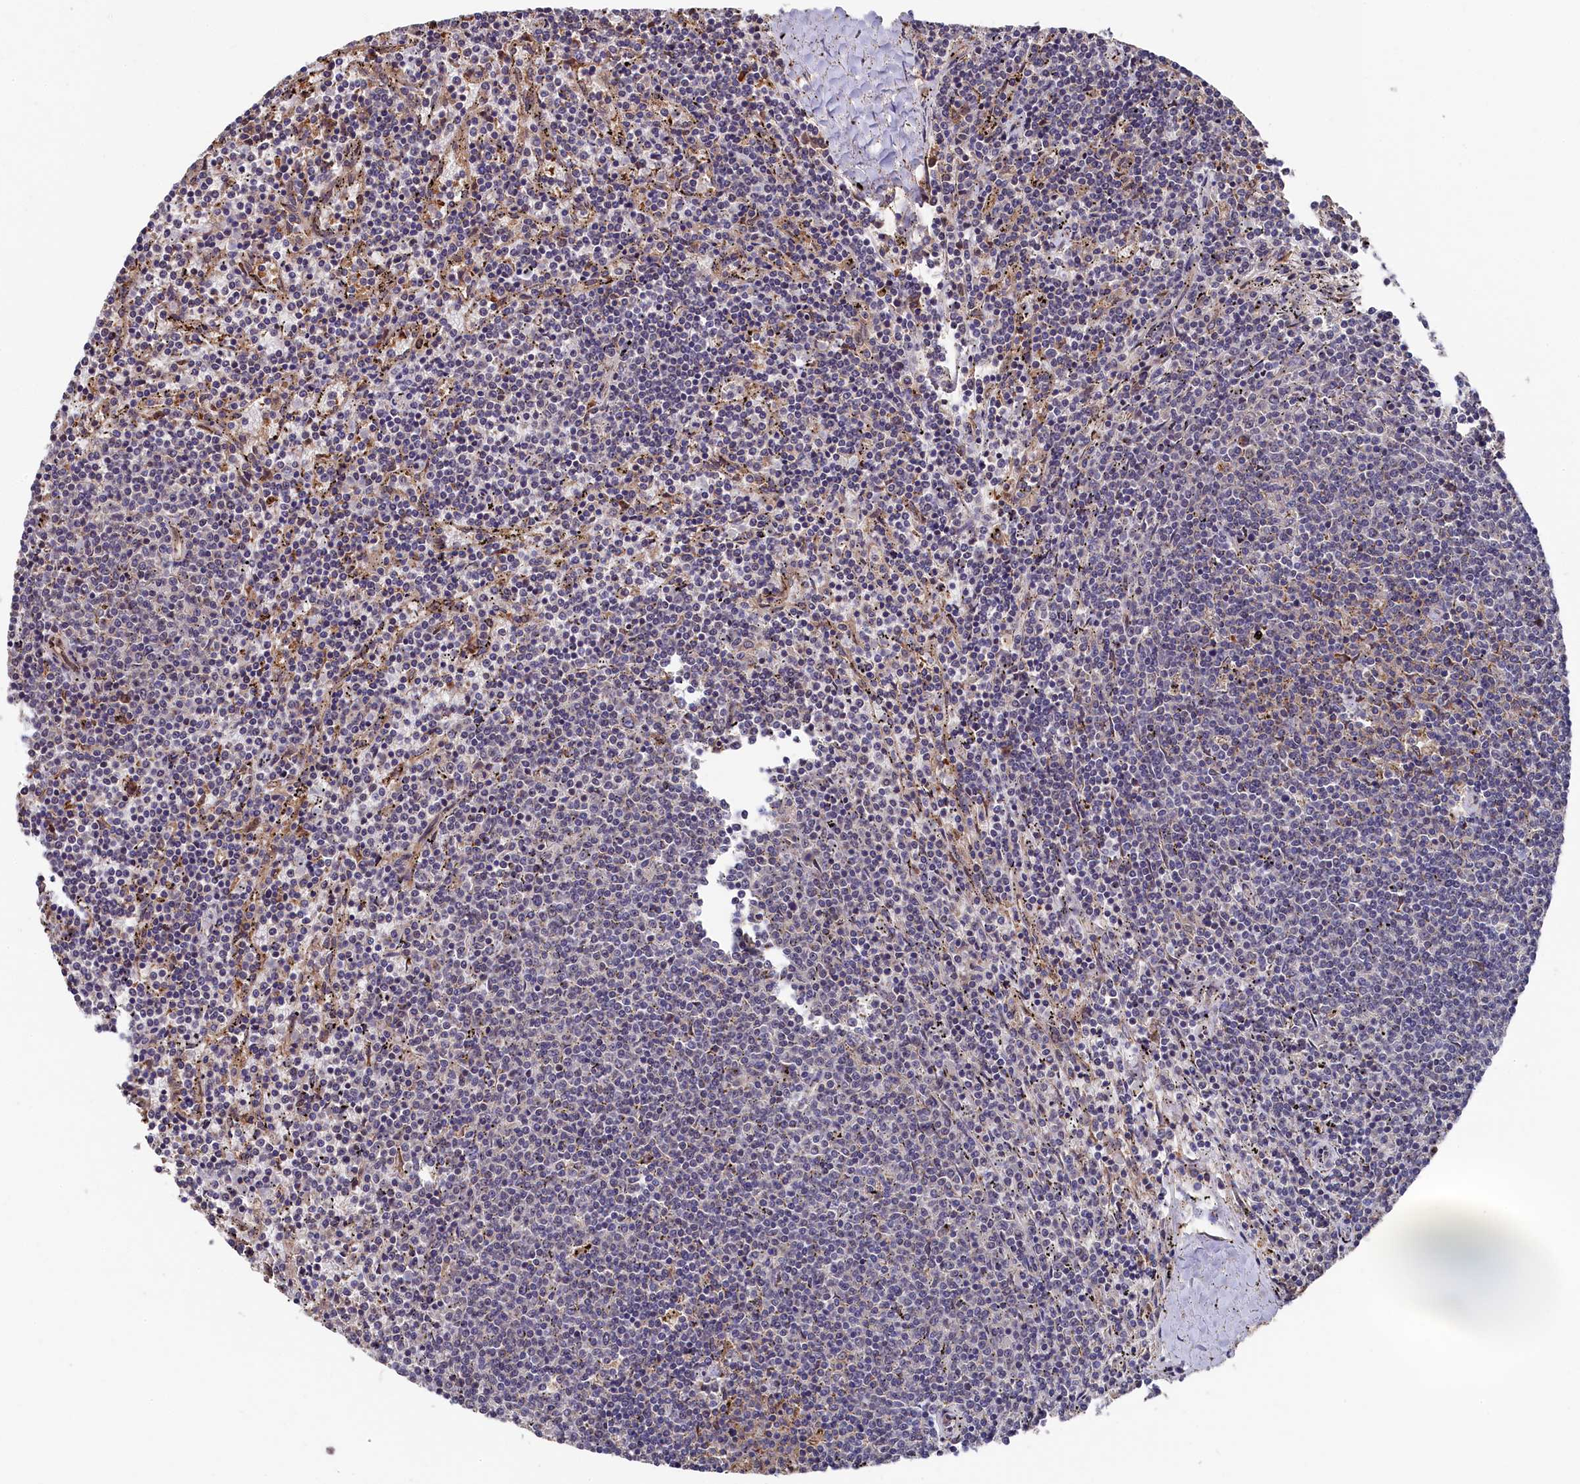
{"staining": {"intensity": "negative", "quantity": "none", "location": "none"}, "tissue": "lymphoma", "cell_type": "Tumor cells", "image_type": "cancer", "snomed": [{"axis": "morphology", "description": "Malignant lymphoma, non-Hodgkin's type, Low grade"}, {"axis": "topography", "description": "Spleen"}], "caption": "A histopathology image of human lymphoma is negative for staining in tumor cells.", "gene": "SLC12A4", "patient": {"sex": "female", "age": 50}}